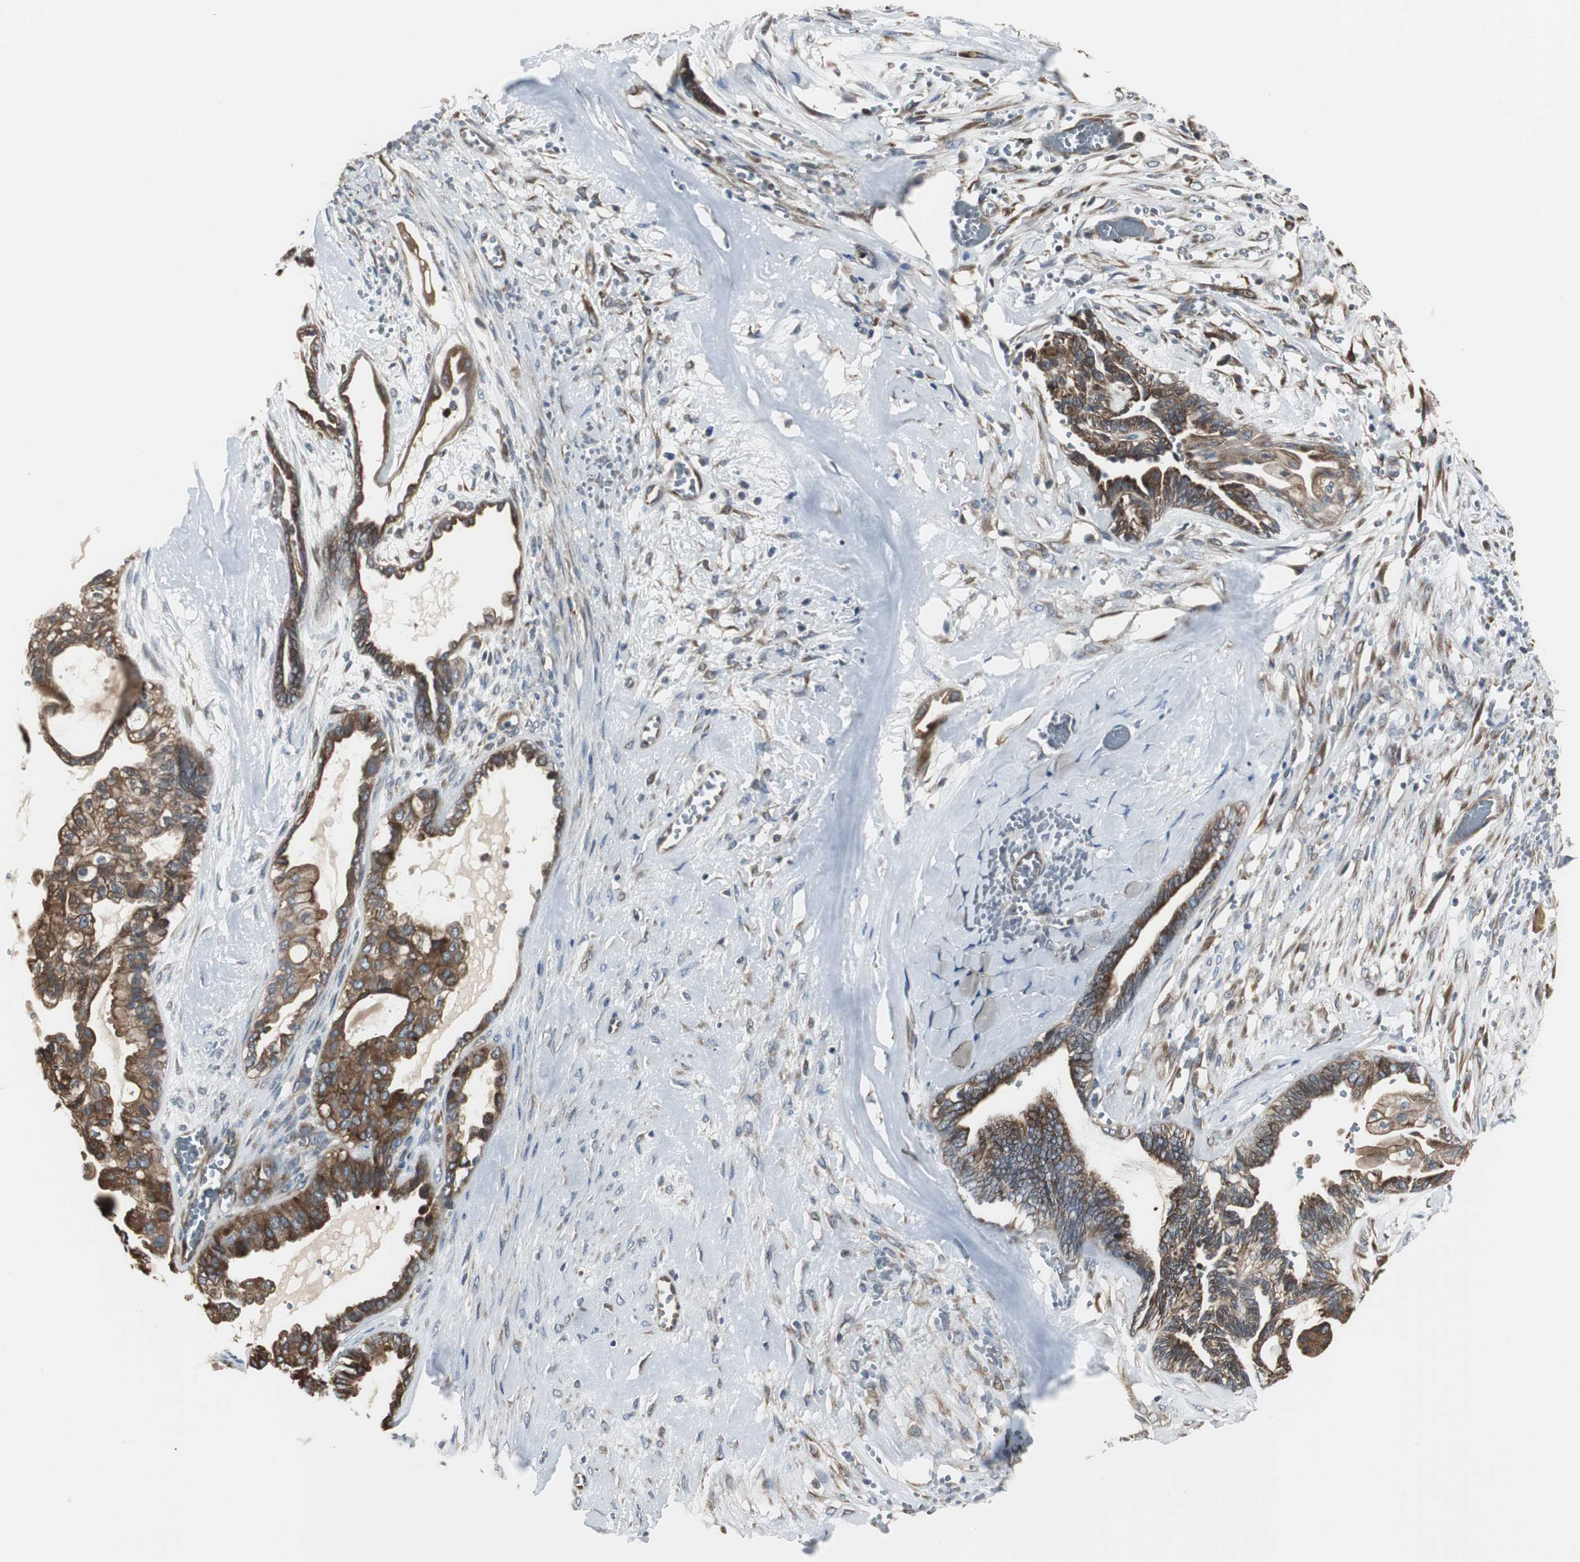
{"staining": {"intensity": "moderate", "quantity": ">75%", "location": "cytoplasmic/membranous"}, "tissue": "ovarian cancer", "cell_type": "Tumor cells", "image_type": "cancer", "snomed": [{"axis": "morphology", "description": "Carcinoma, NOS"}, {"axis": "morphology", "description": "Carcinoma, endometroid"}, {"axis": "topography", "description": "Ovary"}], "caption": "Immunohistochemical staining of ovarian cancer (carcinoma) reveals medium levels of moderate cytoplasmic/membranous staining in approximately >75% of tumor cells.", "gene": "CHP1", "patient": {"sex": "female", "age": 50}}